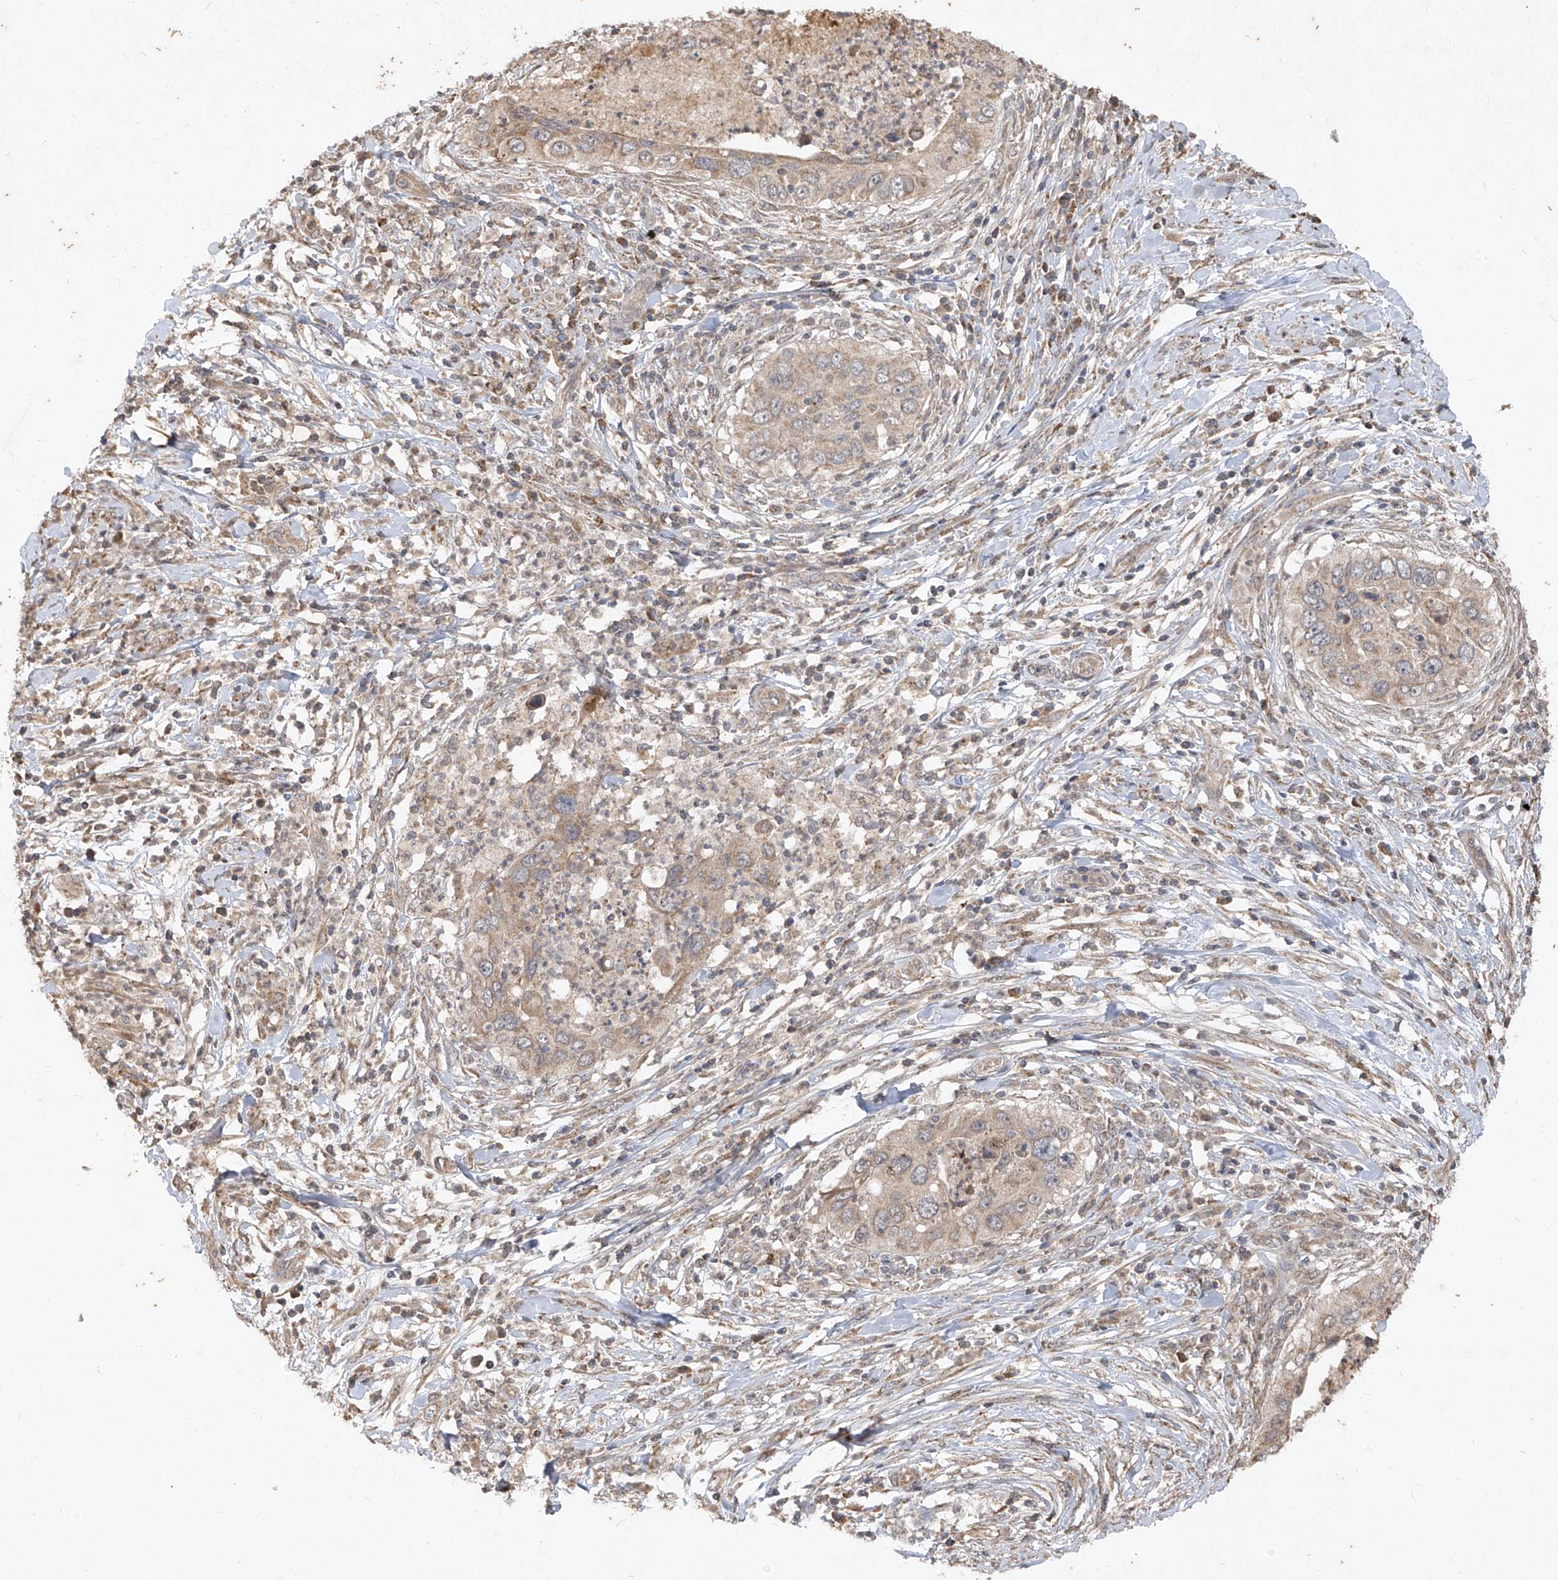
{"staining": {"intensity": "weak", "quantity": ">75%", "location": "cytoplasmic/membranous"}, "tissue": "cervical cancer", "cell_type": "Tumor cells", "image_type": "cancer", "snomed": [{"axis": "morphology", "description": "Squamous cell carcinoma, NOS"}, {"axis": "topography", "description": "Cervix"}], "caption": "A brown stain highlights weak cytoplasmic/membranous expression of a protein in cervical cancer tumor cells.", "gene": "ABCD3", "patient": {"sex": "female", "age": 38}}